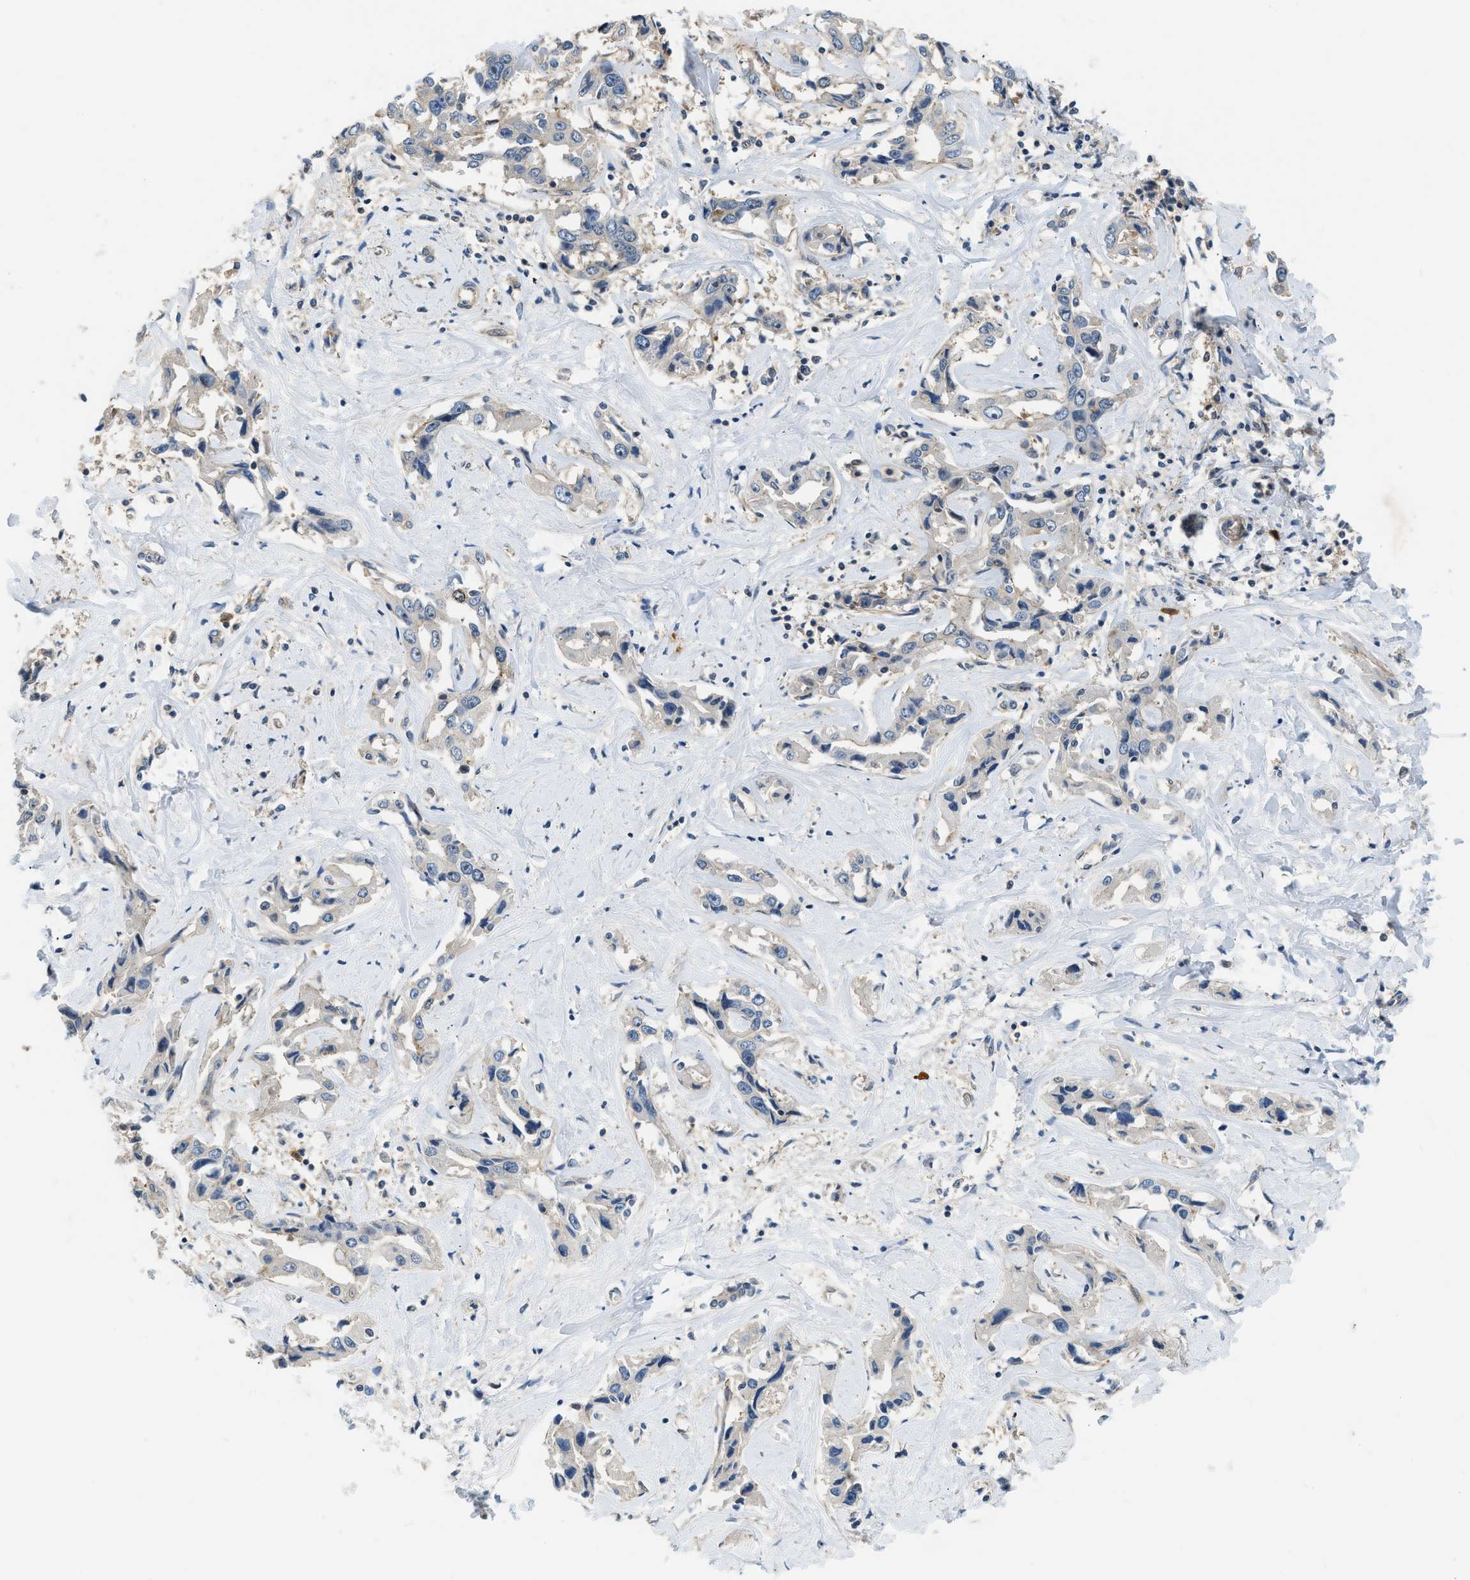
{"staining": {"intensity": "weak", "quantity": "<25%", "location": "cytoplasmic/membranous"}, "tissue": "liver cancer", "cell_type": "Tumor cells", "image_type": "cancer", "snomed": [{"axis": "morphology", "description": "Cholangiocarcinoma"}, {"axis": "topography", "description": "Liver"}], "caption": "This photomicrograph is of liver cancer stained with immunohistochemistry to label a protein in brown with the nuclei are counter-stained blue. There is no expression in tumor cells. The staining was performed using DAB (3,3'-diaminobenzidine) to visualize the protein expression in brown, while the nuclei were stained in blue with hematoxylin (Magnification: 20x).", "gene": "CBLB", "patient": {"sex": "male", "age": 59}}